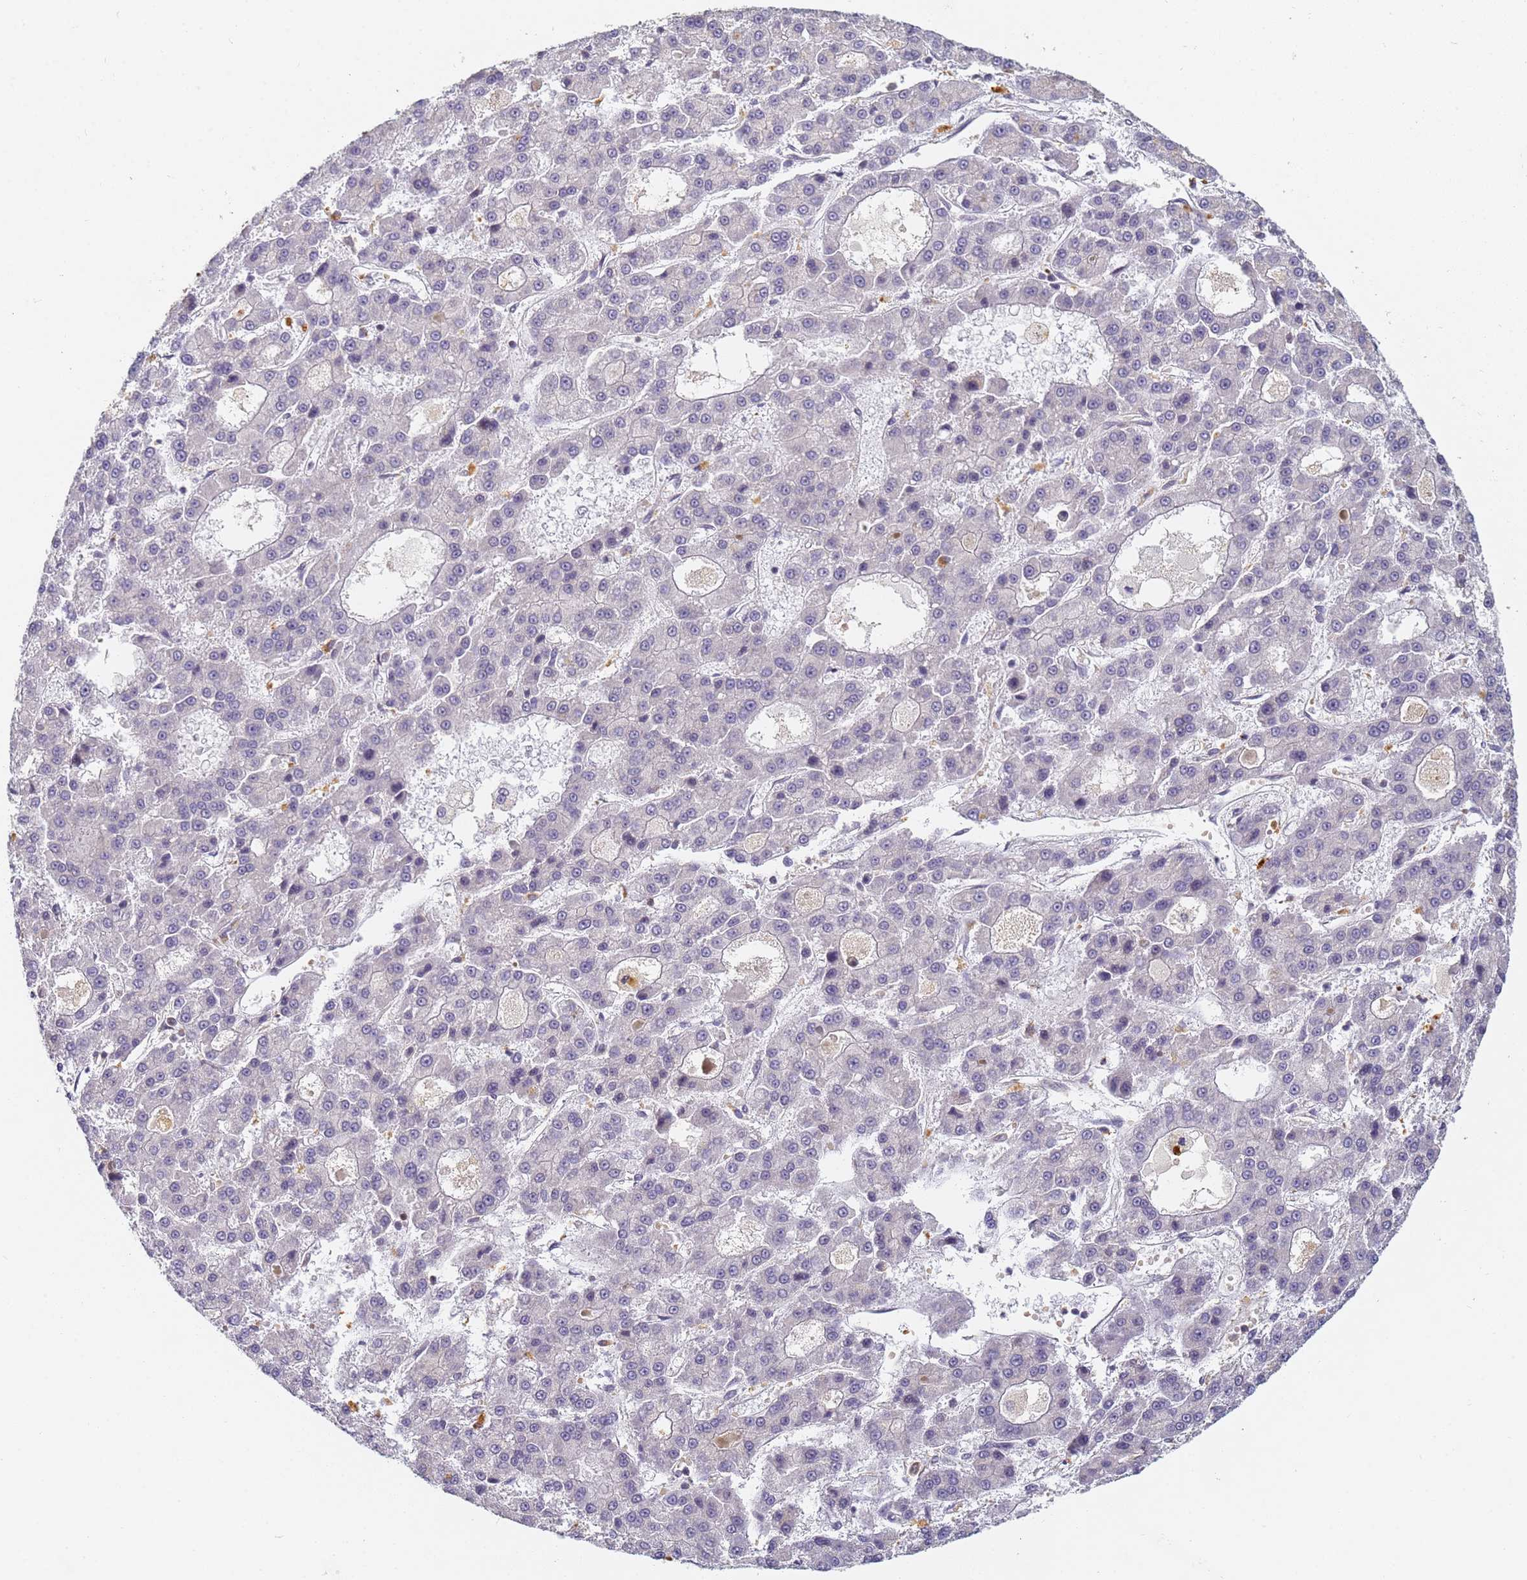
{"staining": {"intensity": "negative", "quantity": "none", "location": "none"}, "tissue": "liver cancer", "cell_type": "Tumor cells", "image_type": "cancer", "snomed": [{"axis": "morphology", "description": "Carcinoma, Hepatocellular, NOS"}, {"axis": "topography", "description": "Liver"}], "caption": "Tumor cells are negative for brown protein staining in liver hepatocellular carcinoma.", "gene": "HMCES", "patient": {"sex": "male", "age": 70}}